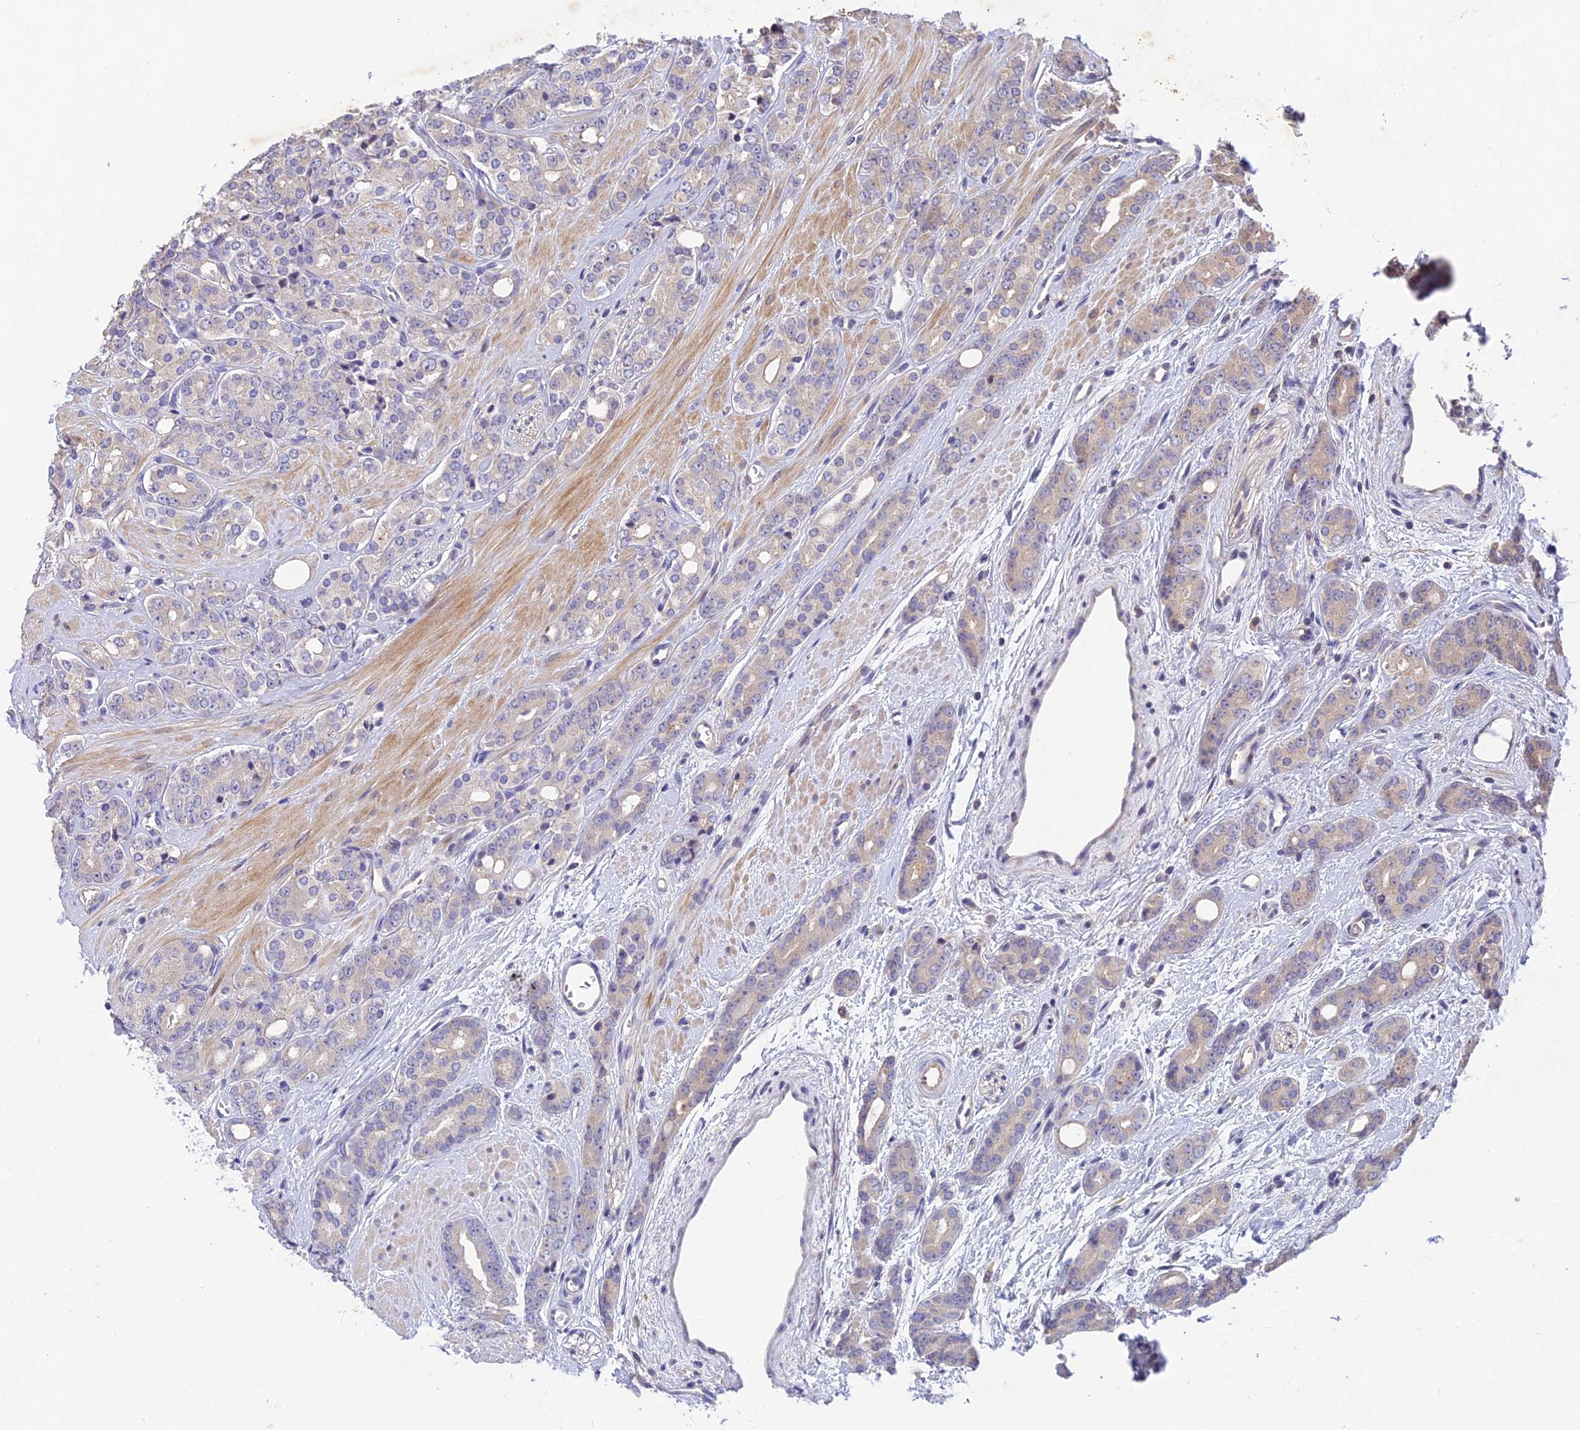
{"staining": {"intensity": "negative", "quantity": "none", "location": "none"}, "tissue": "prostate cancer", "cell_type": "Tumor cells", "image_type": "cancer", "snomed": [{"axis": "morphology", "description": "Adenocarcinoma, High grade"}, {"axis": "topography", "description": "Prostate"}], "caption": "Immunohistochemistry (IHC) of human prostate cancer (high-grade adenocarcinoma) exhibits no positivity in tumor cells. The staining was performed using DAB (3,3'-diaminobenzidine) to visualize the protein expression in brown, while the nuclei were stained in blue with hematoxylin (Magnification: 20x).", "gene": "DENND5B", "patient": {"sex": "male", "age": 62}}